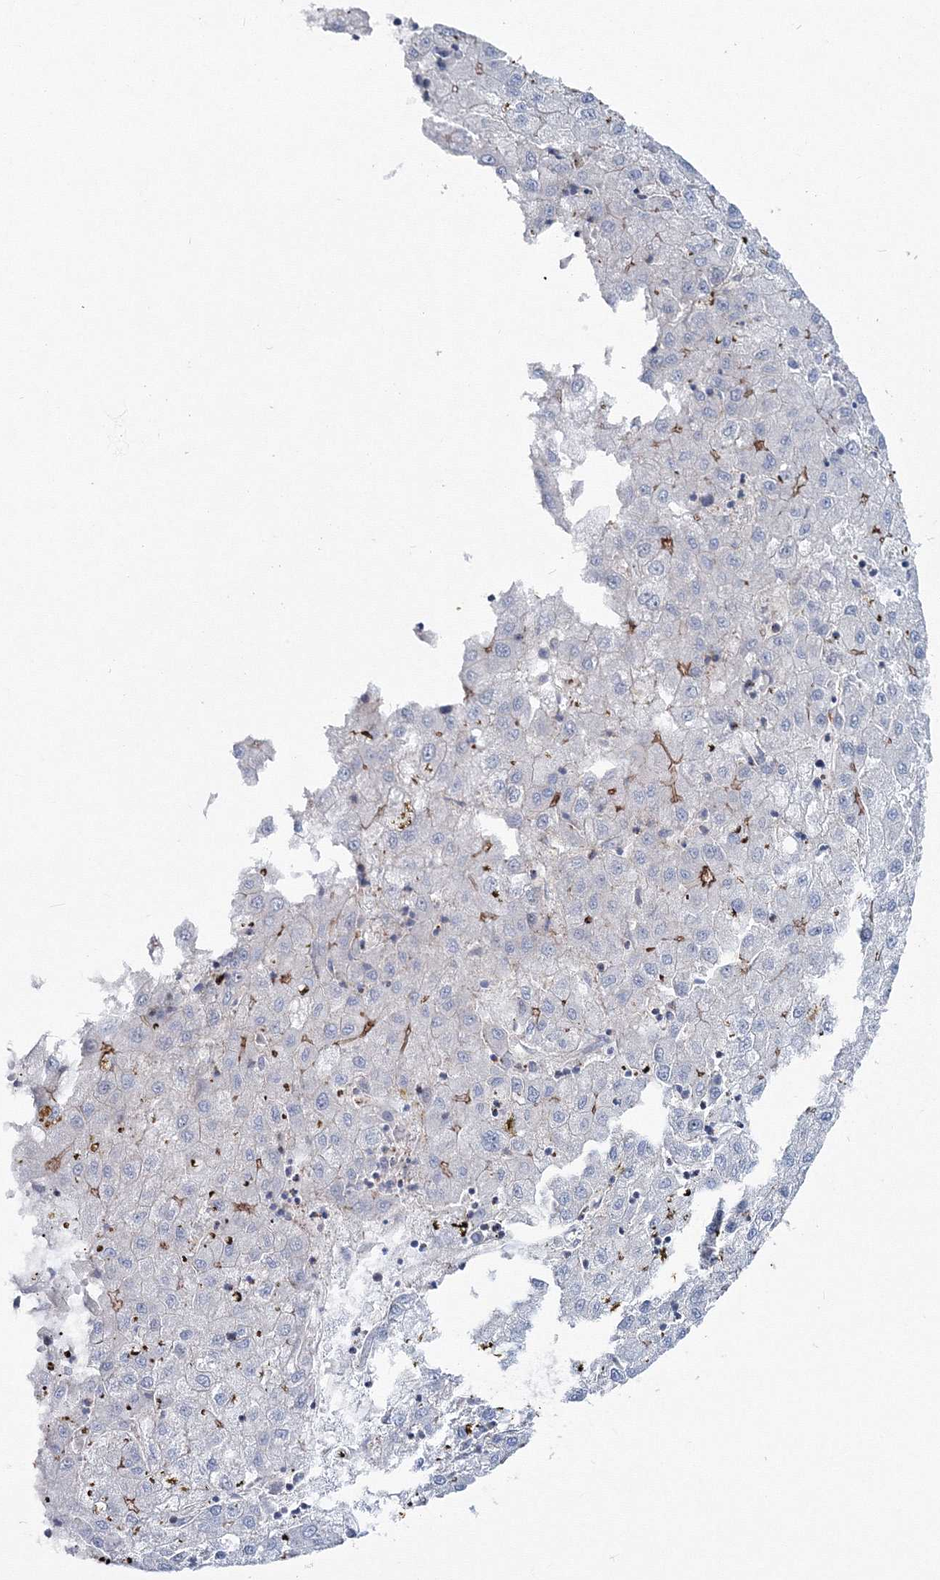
{"staining": {"intensity": "negative", "quantity": "none", "location": "none"}, "tissue": "liver cancer", "cell_type": "Tumor cells", "image_type": "cancer", "snomed": [{"axis": "morphology", "description": "Carcinoma, Hepatocellular, NOS"}, {"axis": "topography", "description": "Liver"}], "caption": "This is a histopathology image of IHC staining of liver cancer, which shows no positivity in tumor cells.", "gene": "GGA2", "patient": {"sex": "male", "age": 72}}